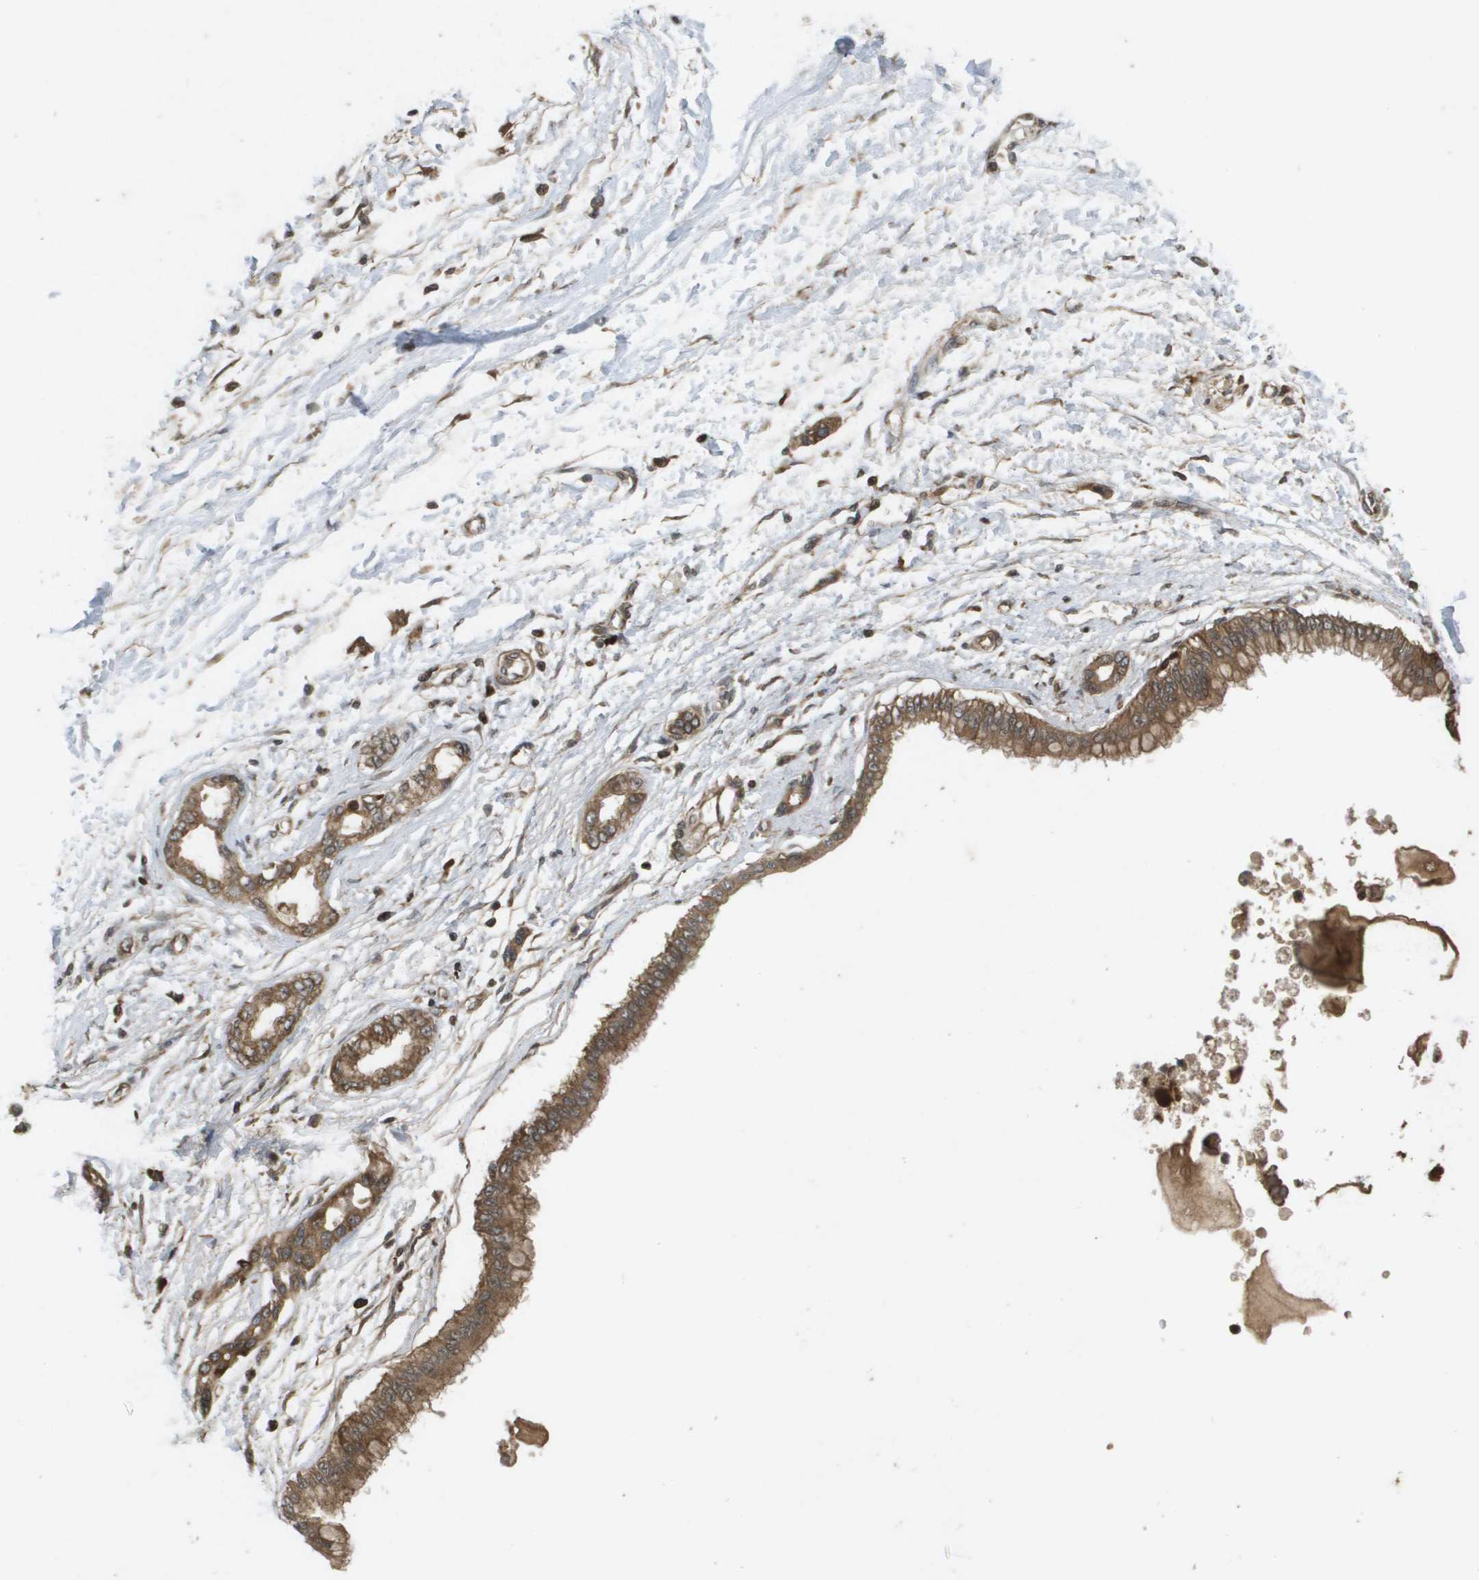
{"staining": {"intensity": "moderate", "quantity": ">75%", "location": "cytoplasmic/membranous"}, "tissue": "pancreatic cancer", "cell_type": "Tumor cells", "image_type": "cancer", "snomed": [{"axis": "morphology", "description": "Adenocarcinoma, NOS"}, {"axis": "topography", "description": "Pancreas"}], "caption": "Immunohistochemistry (IHC) image of neoplastic tissue: human pancreatic cancer (adenocarcinoma) stained using IHC shows medium levels of moderate protein expression localized specifically in the cytoplasmic/membranous of tumor cells, appearing as a cytoplasmic/membranous brown color.", "gene": "KIF11", "patient": {"sex": "male", "age": 56}}